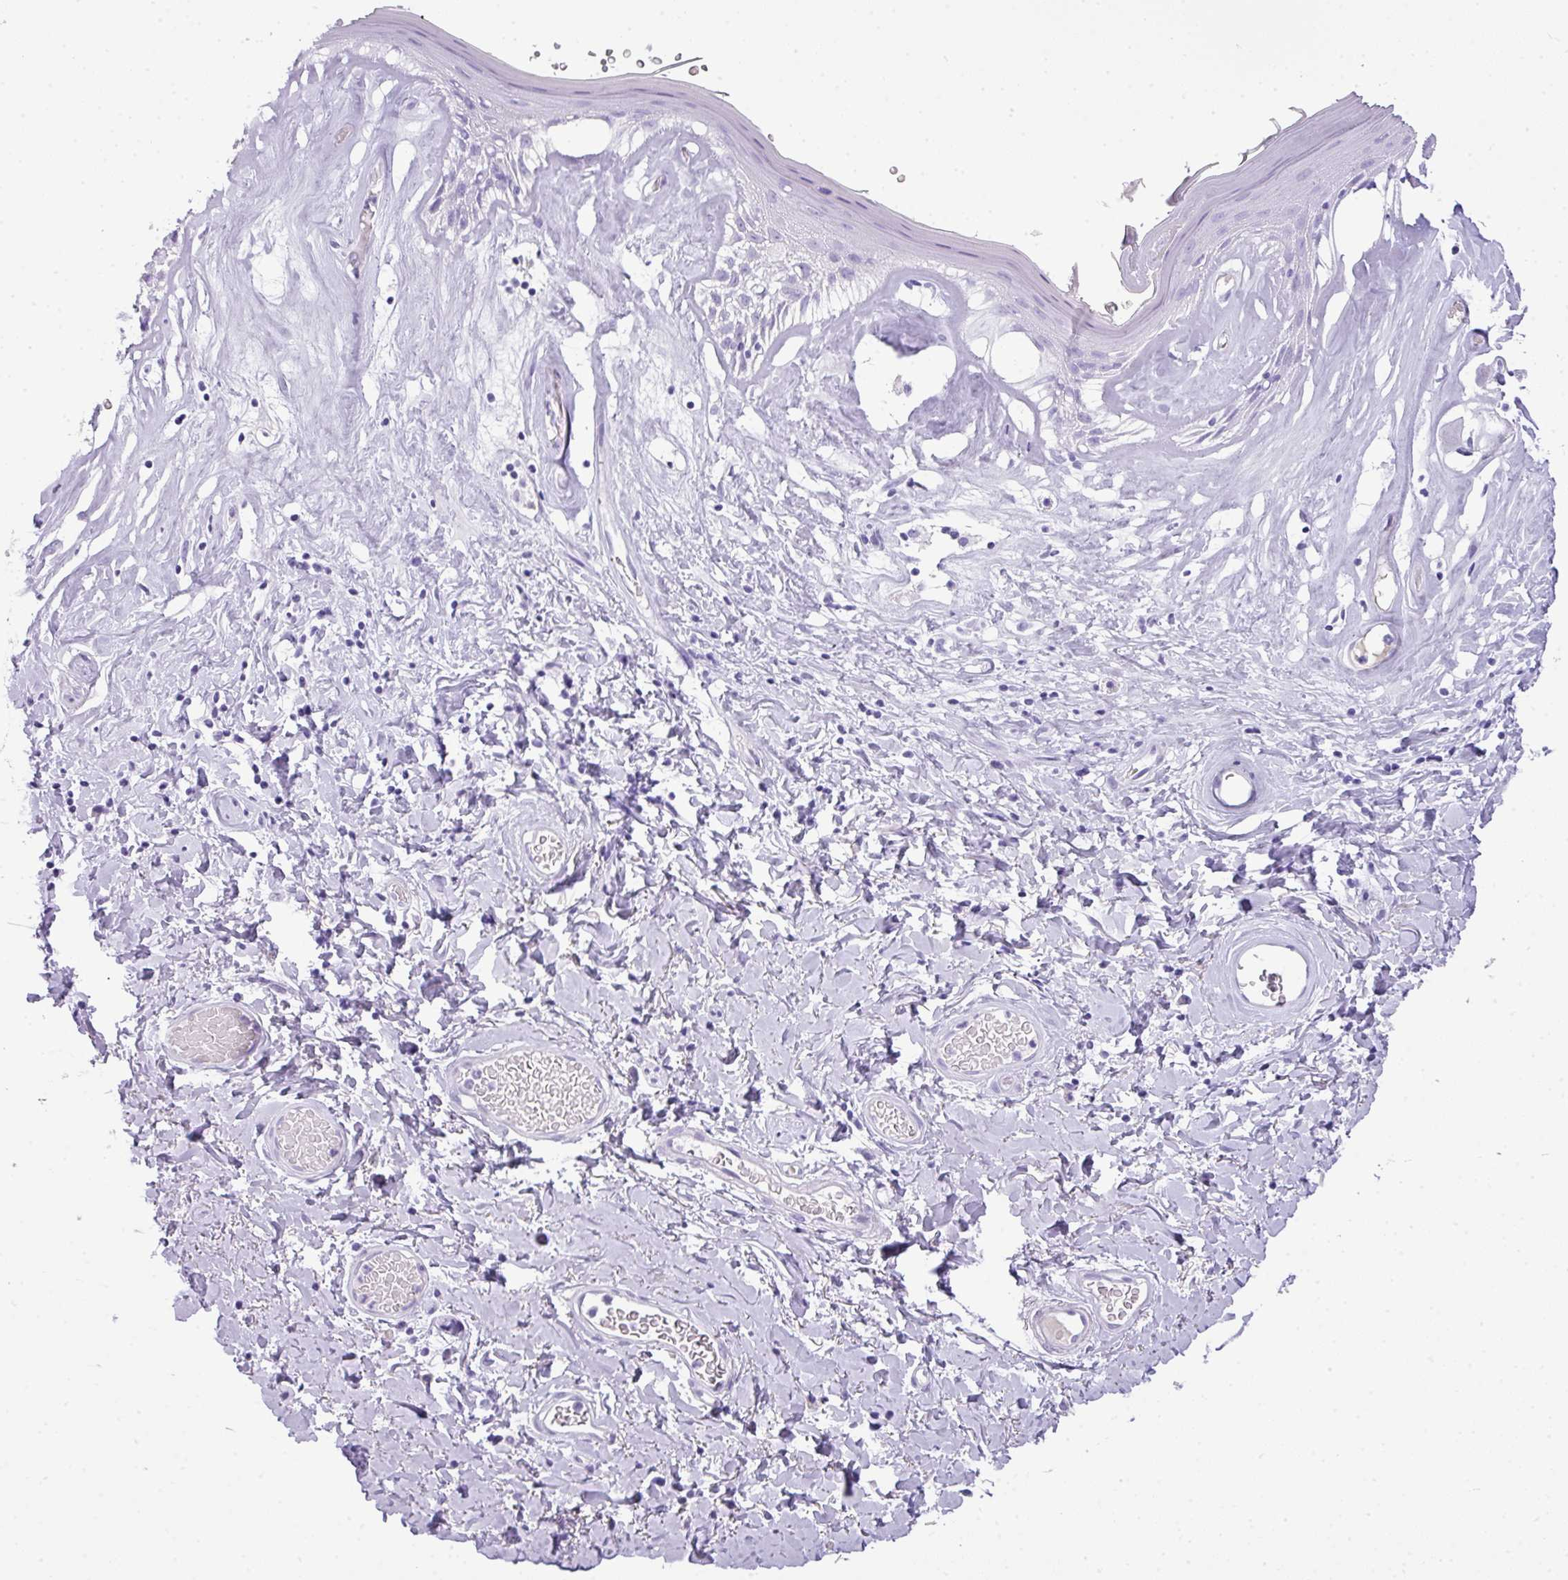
{"staining": {"intensity": "negative", "quantity": "none", "location": "none"}, "tissue": "skin", "cell_type": "Epidermal cells", "image_type": "normal", "snomed": [{"axis": "morphology", "description": "Normal tissue, NOS"}, {"axis": "morphology", "description": "Inflammation, NOS"}, {"axis": "topography", "description": "Vulva"}], "caption": "A high-resolution micrograph shows immunohistochemistry (IHC) staining of normal skin, which exhibits no significant expression in epidermal cells.", "gene": "TNP1", "patient": {"sex": "female", "age": 86}}